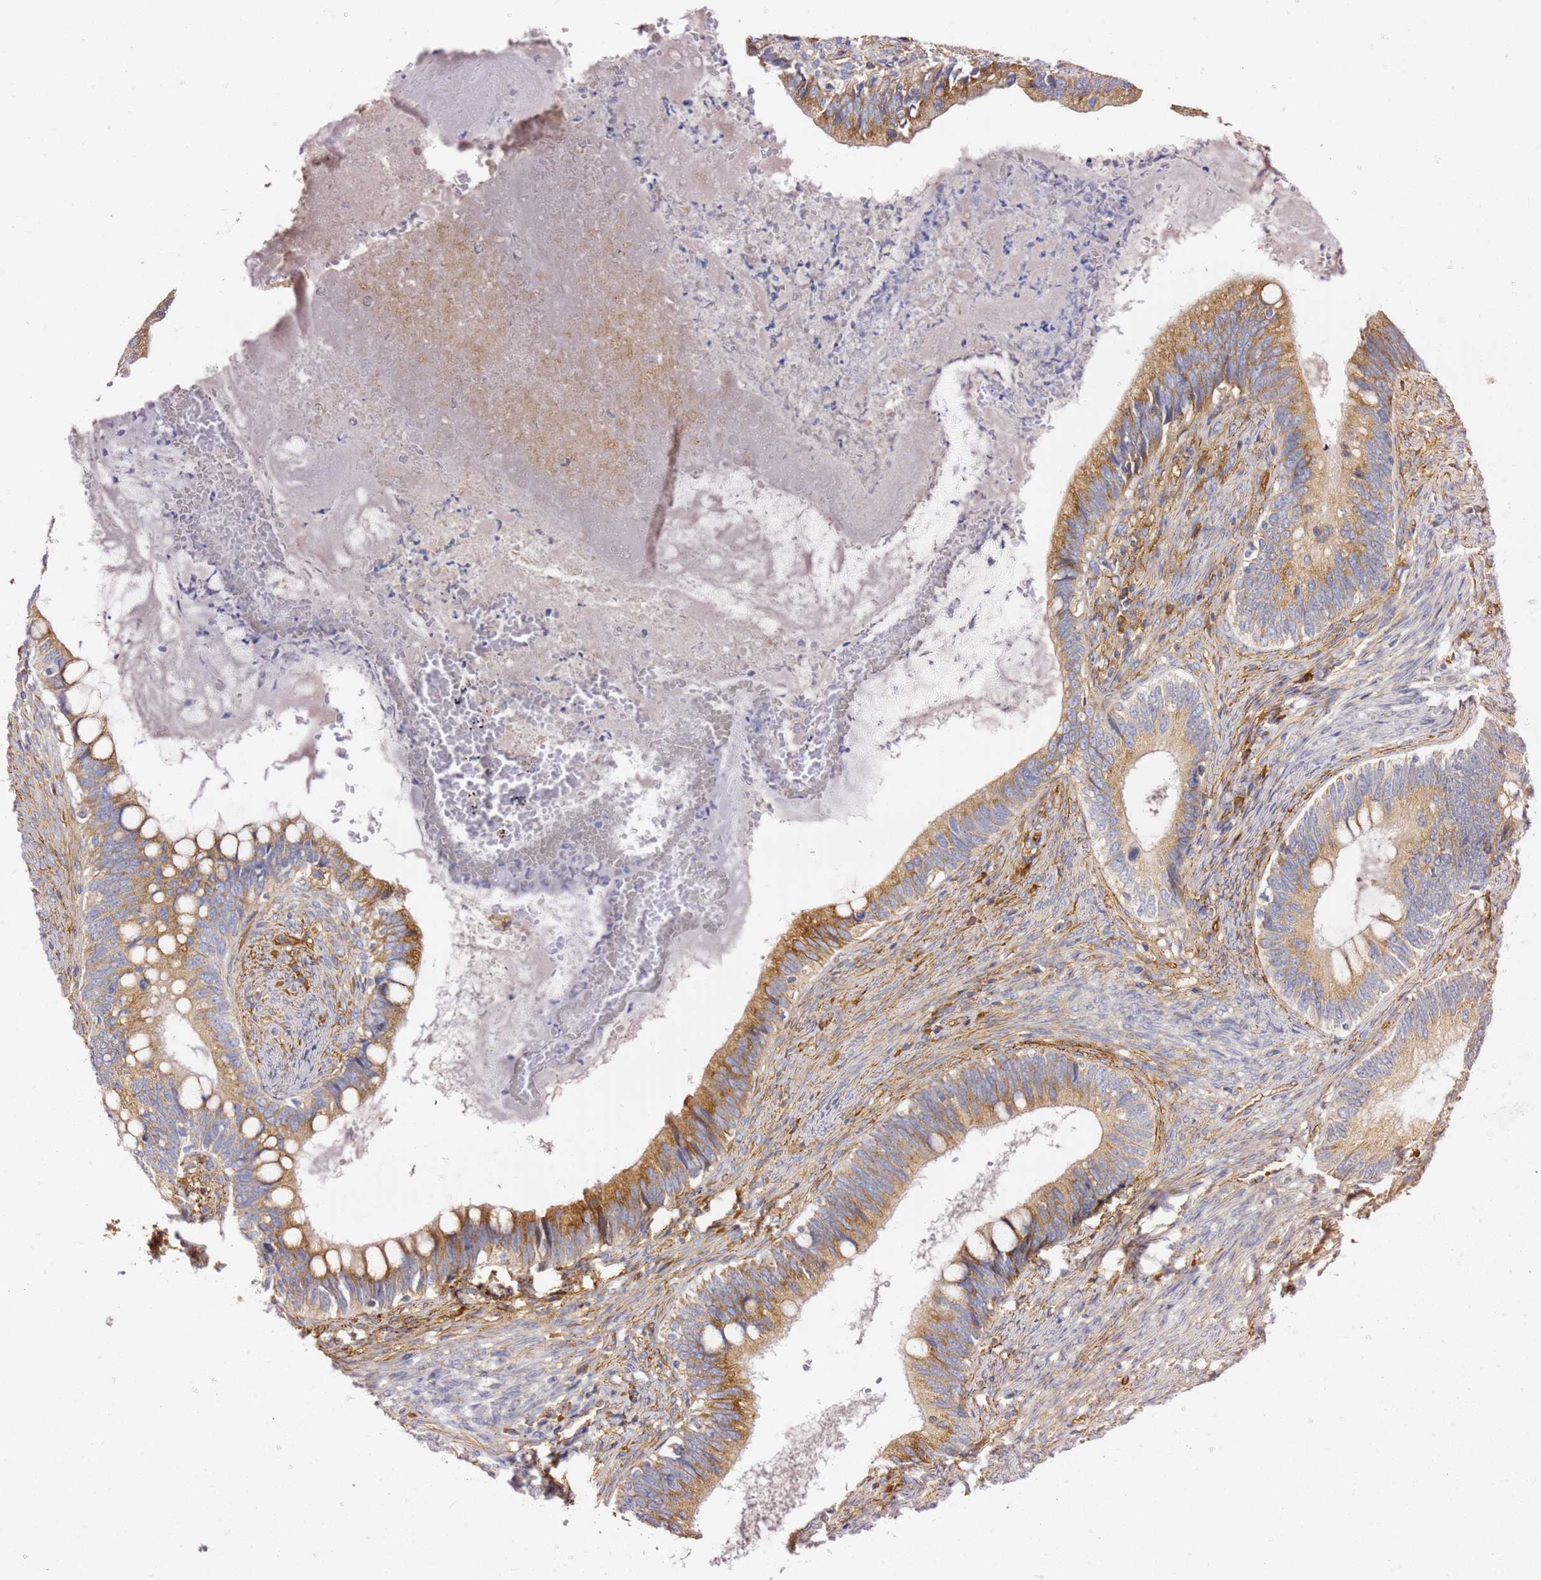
{"staining": {"intensity": "moderate", "quantity": ">75%", "location": "cytoplasmic/membranous"}, "tissue": "cervical cancer", "cell_type": "Tumor cells", "image_type": "cancer", "snomed": [{"axis": "morphology", "description": "Adenocarcinoma, NOS"}, {"axis": "topography", "description": "Cervix"}], "caption": "Tumor cells exhibit medium levels of moderate cytoplasmic/membranous positivity in approximately >75% of cells in cervical cancer. The staining is performed using DAB brown chromogen to label protein expression. The nuclei are counter-stained blue using hematoxylin.", "gene": "KIF7", "patient": {"sex": "female", "age": 42}}